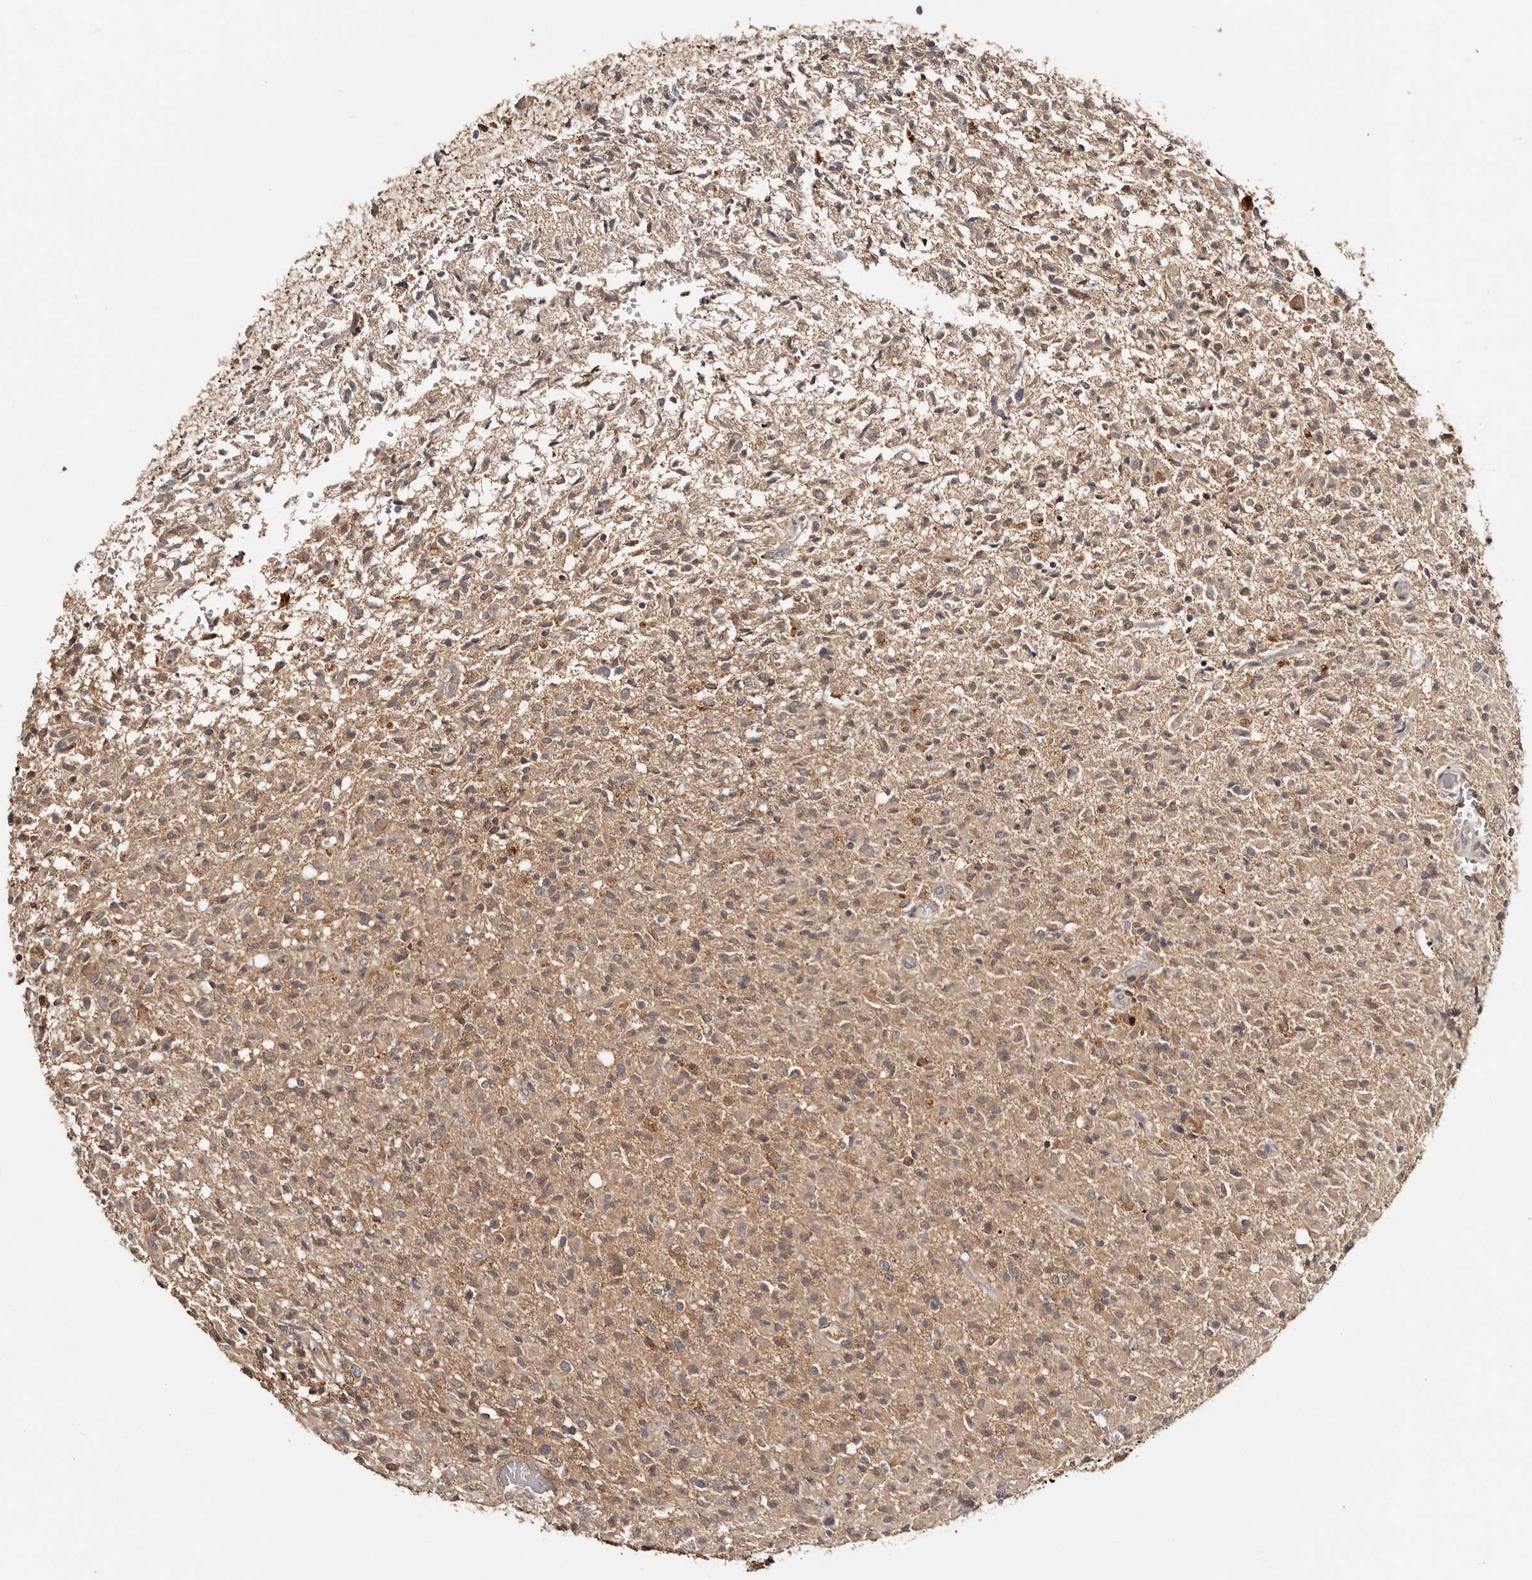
{"staining": {"intensity": "weak", "quantity": ">75%", "location": "cytoplasmic/membranous"}, "tissue": "glioma", "cell_type": "Tumor cells", "image_type": "cancer", "snomed": [{"axis": "morphology", "description": "Glioma, malignant, High grade"}, {"axis": "topography", "description": "Brain"}], "caption": "The photomicrograph demonstrates staining of glioma, revealing weak cytoplasmic/membranous protein staining (brown color) within tumor cells.", "gene": "PKIB", "patient": {"sex": "female", "age": 57}}